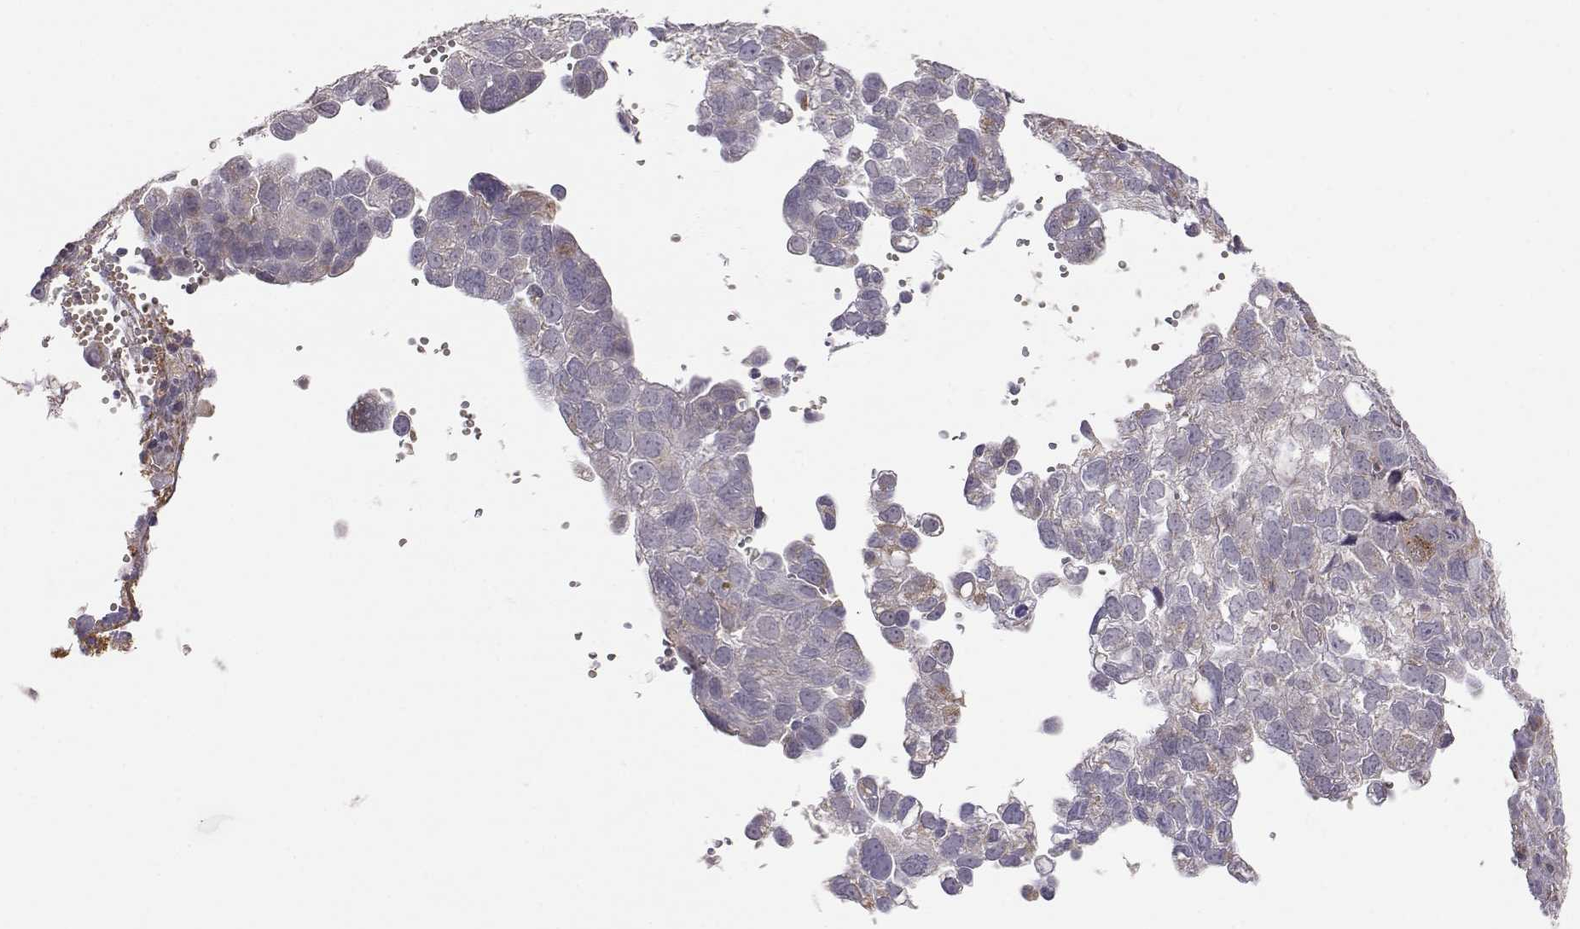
{"staining": {"intensity": "moderate", "quantity": "25%-75%", "location": "cytoplasmic/membranous"}, "tissue": "cervical cancer", "cell_type": "Tumor cells", "image_type": "cancer", "snomed": [{"axis": "morphology", "description": "Squamous cell carcinoma, NOS"}, {"axis": "topography", "description": "Cervix"}], "caption": "Cervical squamous cell carcinoma stained with a brown dye shows moderate cytoplasmic/membranous positive positivity in about 25%-75% of tumor cells.", "gene": "EXOG", "patient": {"sex": "female", "age": 55}}